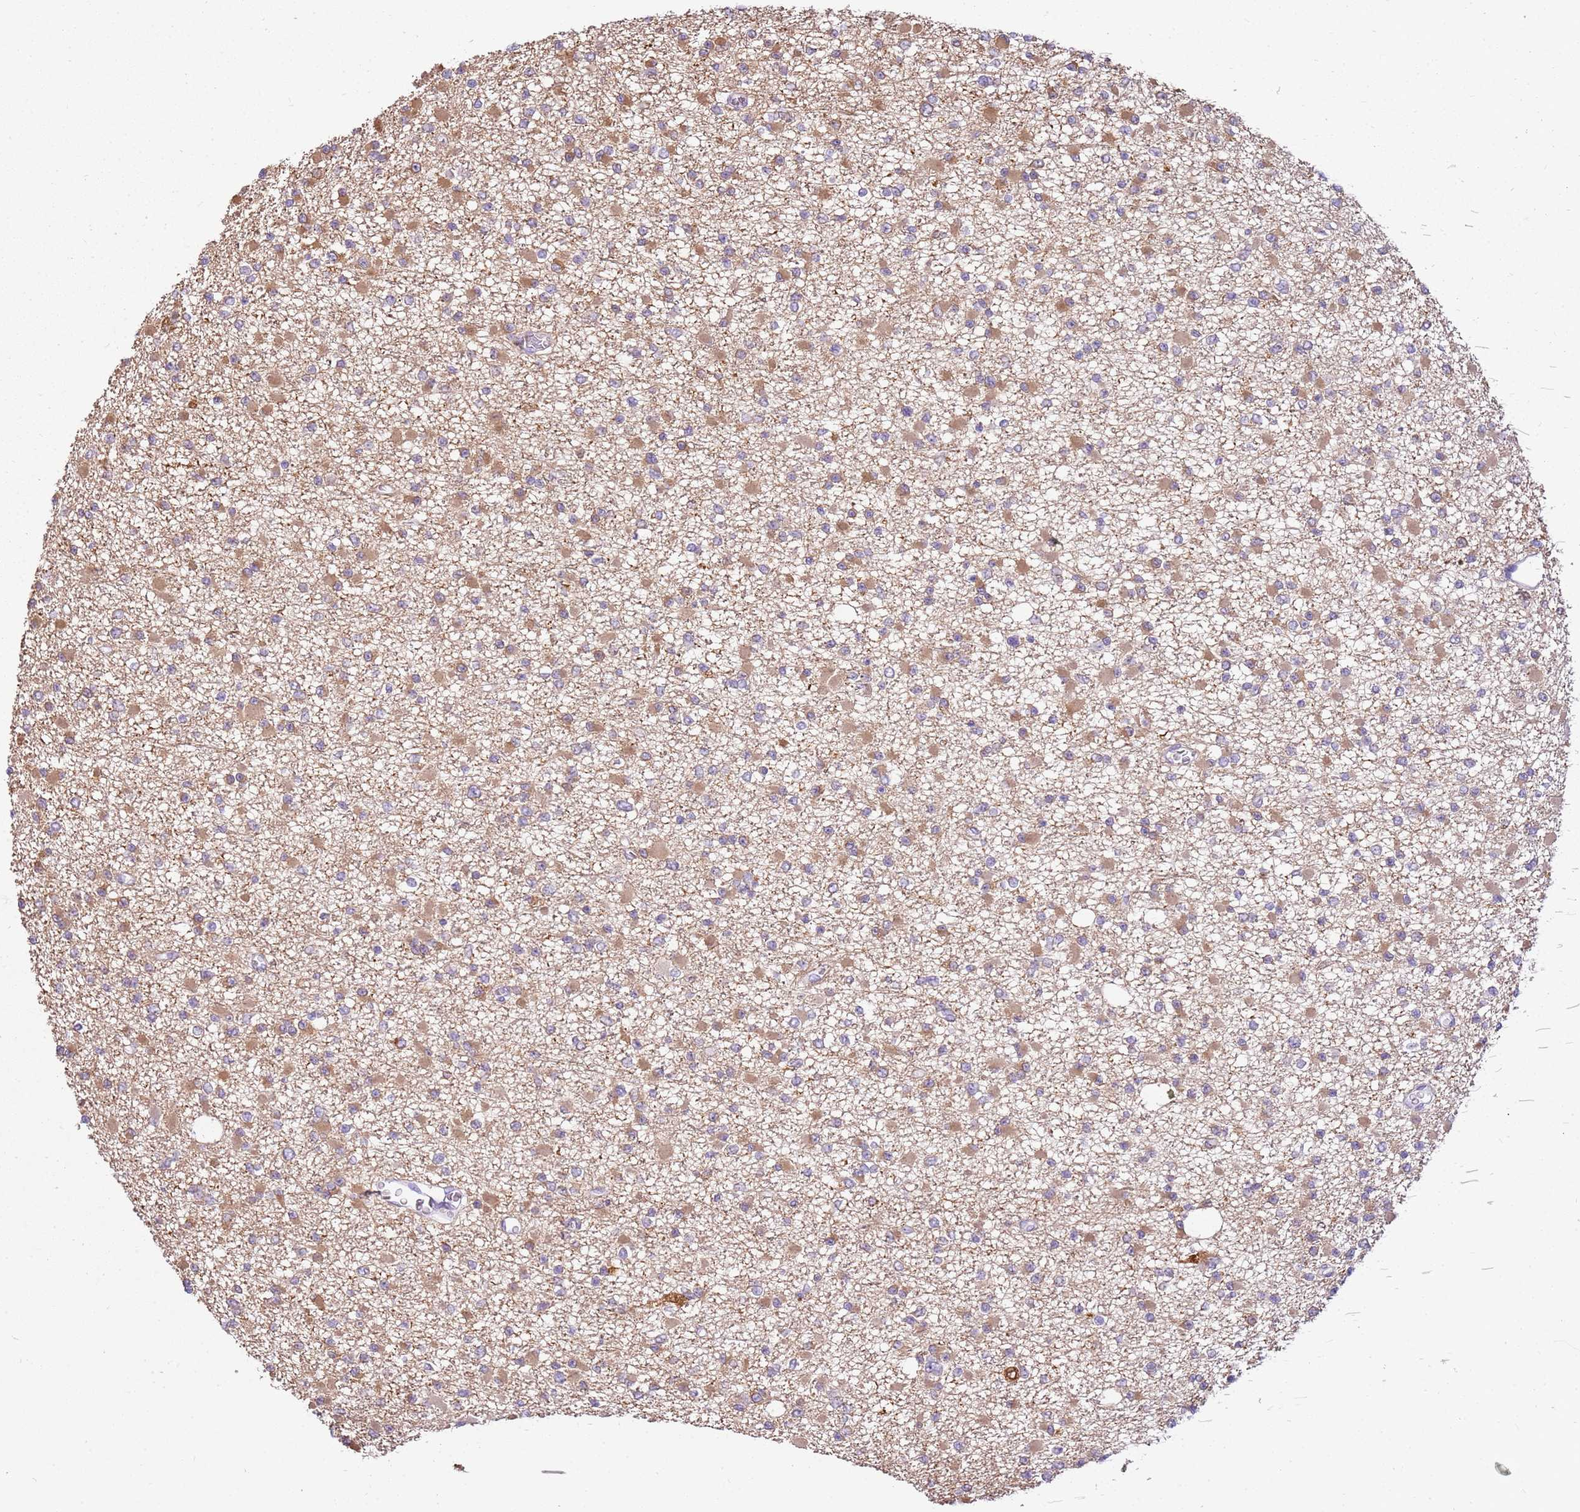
{"staining": {"intensity": "moderate", "quantity": "<25%", "location": "cytoplasmic/membranous"}, "tissue": "glioma", "cell_type": "Tumor cells", "image_type": "cancer", "snomed": [{"axis": "morphology", "description": "Glioma, malignant, Low grade"}, {"axis": "topography", "description": "Brain"}], "caption": "Malignant glioma (low-grade) was stained to show a protein in brown. There is low levels of moderate cytoplasmic/membranous positivity in approximately <25% of tumor cells. The staining was performed using DAB (3,3'-diaminobenzidine), with brown indicating positive protein expression. Nuclei are stained blue with hematoxylin.", "gene": "CAPN7", "patient": {"sex": "female", "age": 22}}